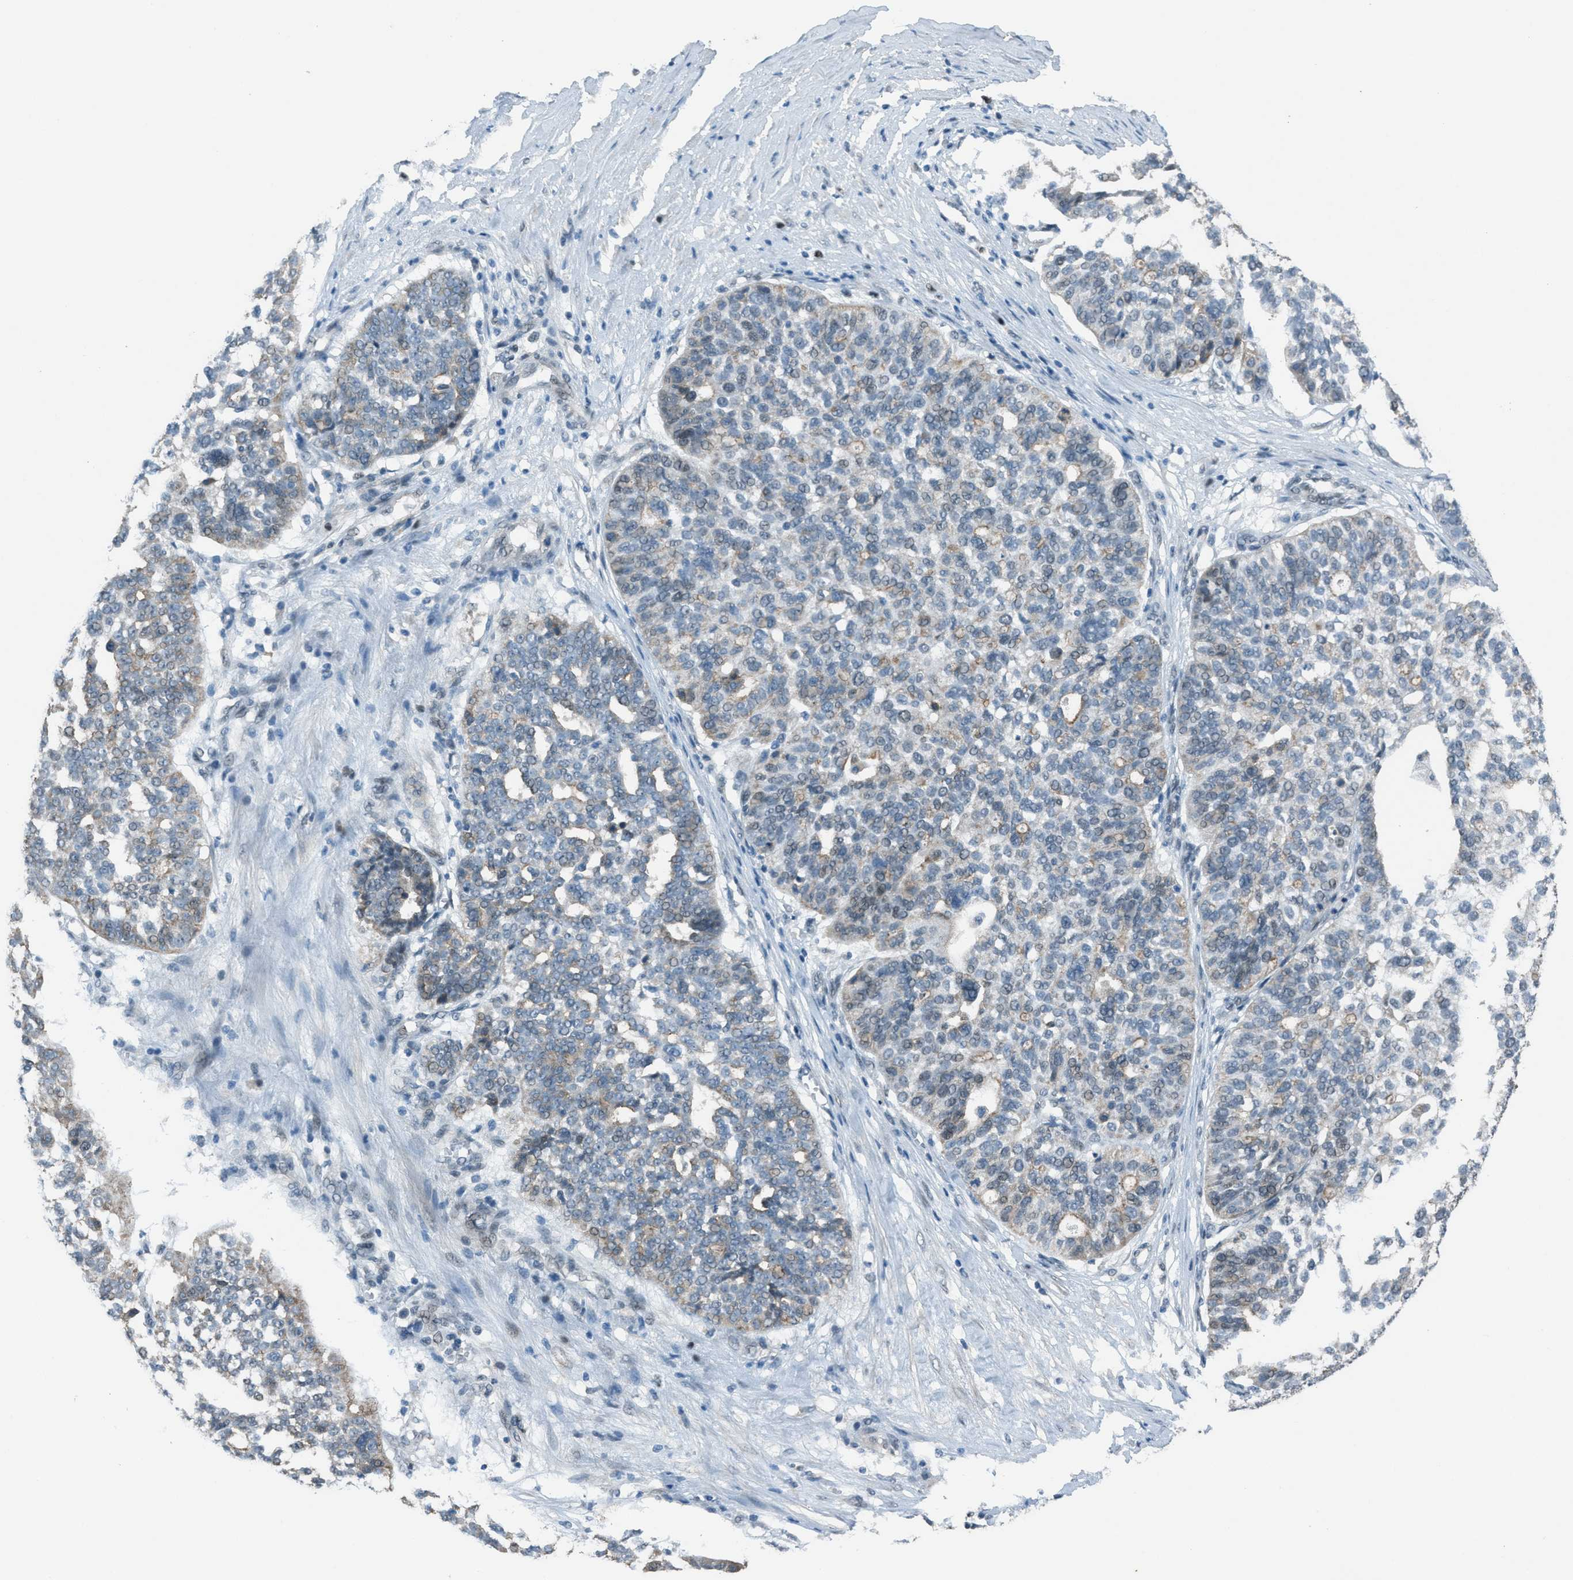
{"staining": {"intensity": "weak", "quantity": "25%-75%", "location": "cytoplasmic/membranous"}, "tissue": "ovarian cancer", "cell_type": "Tumor cells", "image_type": "cancer", "snomed": [{"axis": "morphology", "description": "Cystadenocarcinoma, serous, NOS"}, {"axis": "topography", "description": "Ovary"}], "caption": "Immunohistochemistry of ovarian serous cystadenocarcinoma demonstrates low levels of weak cytoplasmic/membranous expression in about 25%-75% of tumor cells. (DAB IHC with brightfield microscopy, high magnification).", "gene": "TCF3", "patient": {"sex": "female", "age": 59}}